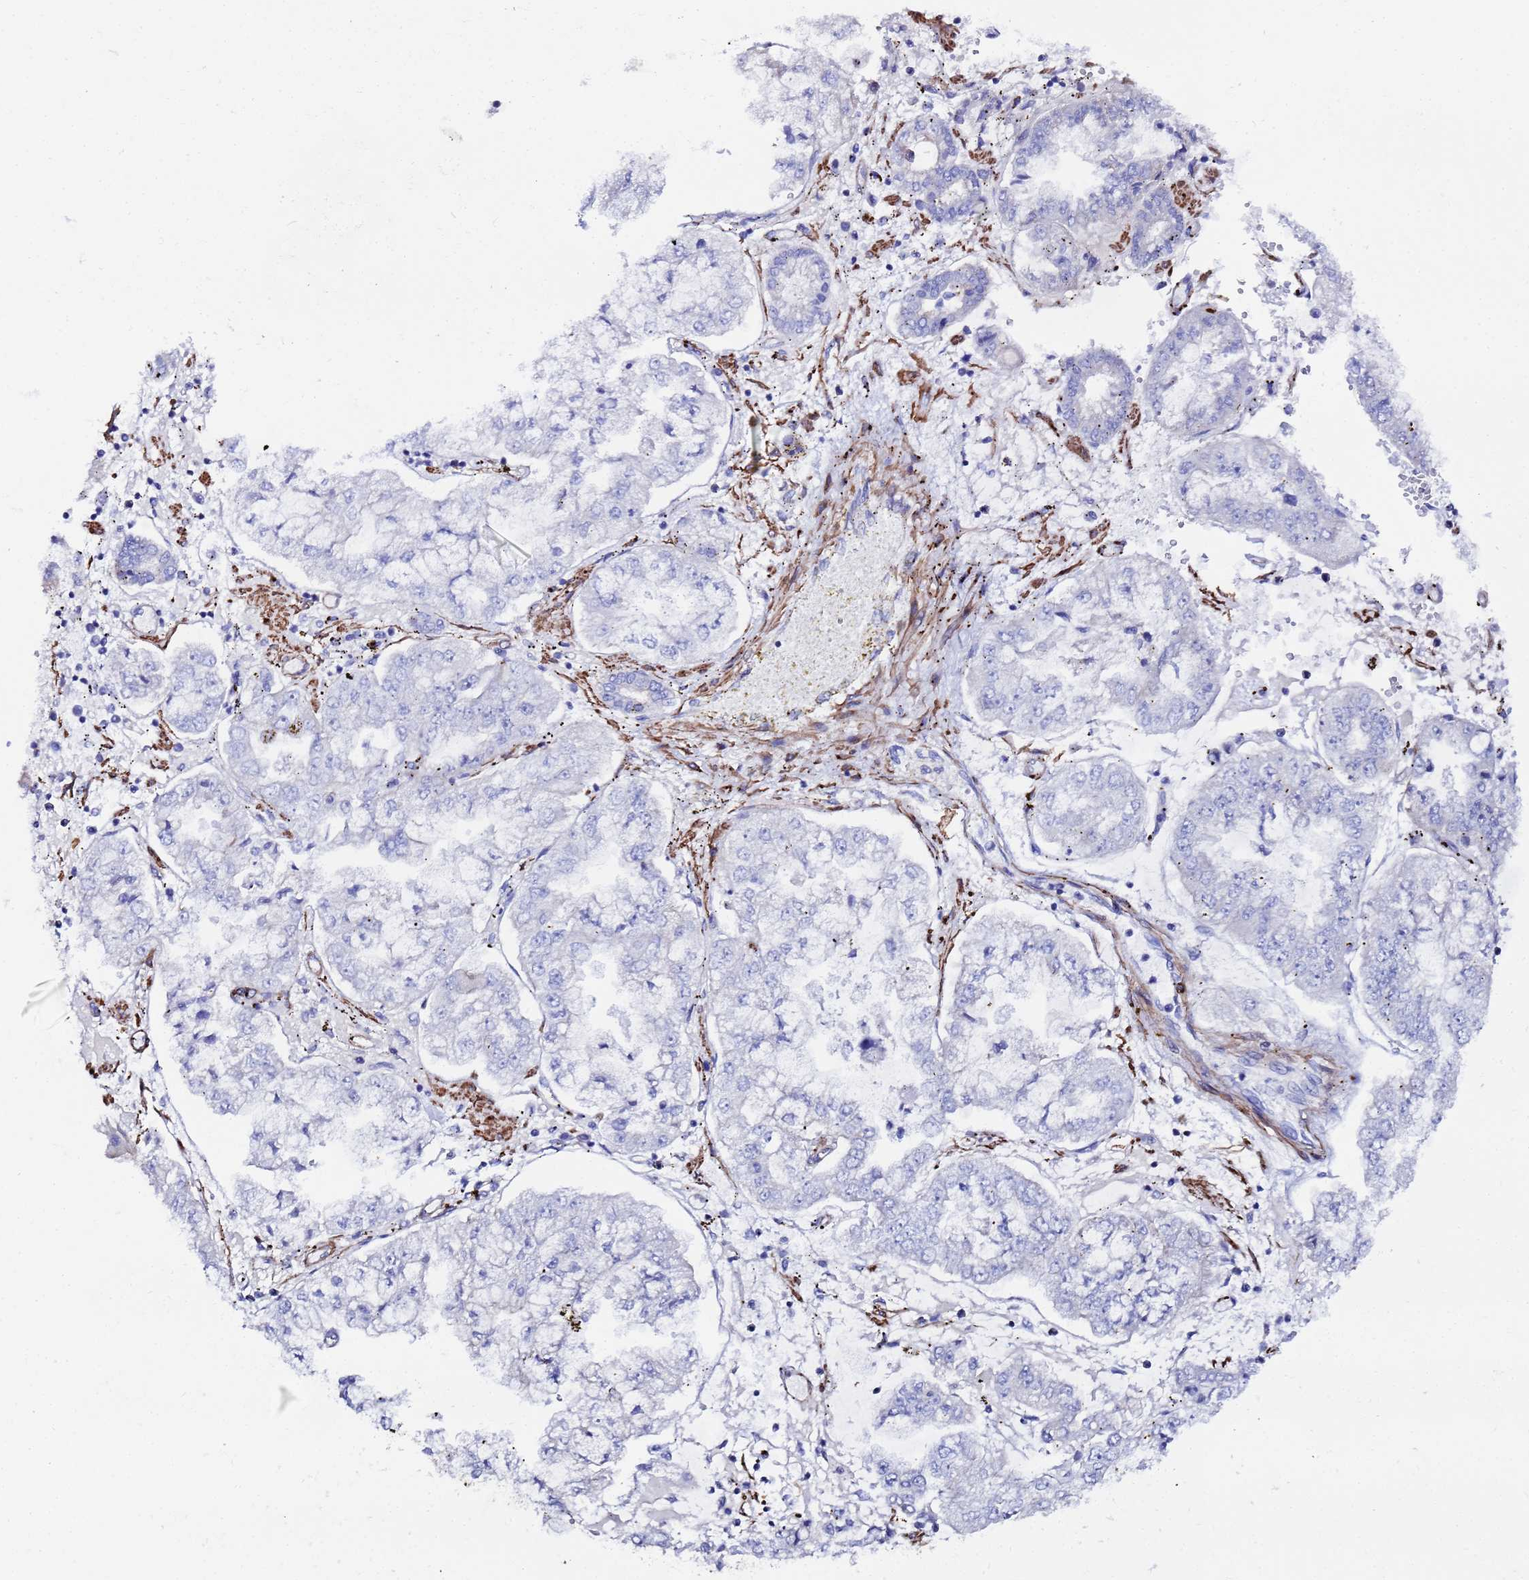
{"staining": {"intensity": "negative", "quantity": "none", "location": "none"}, "tissue": "stomach cancer", "cell_type": "Tumor cells", "image_type": "cancer", "snomed": [{"axis": "morphology", "description": "Adenocarcinoma, NOS"}, {"axis": "topography", "description": "Stomach"}], "caption": "Immunohistochemistry (IHC) micrograph of neoplastic tissue: human stomach cancer (adenocarcinoma) stained with DAB (3,3'-diaminobenzidine) demonstrates no significant protein expression in tumor cells.", "gene": "RAB39B", "patient": {"sex": "male", "age": 76}}